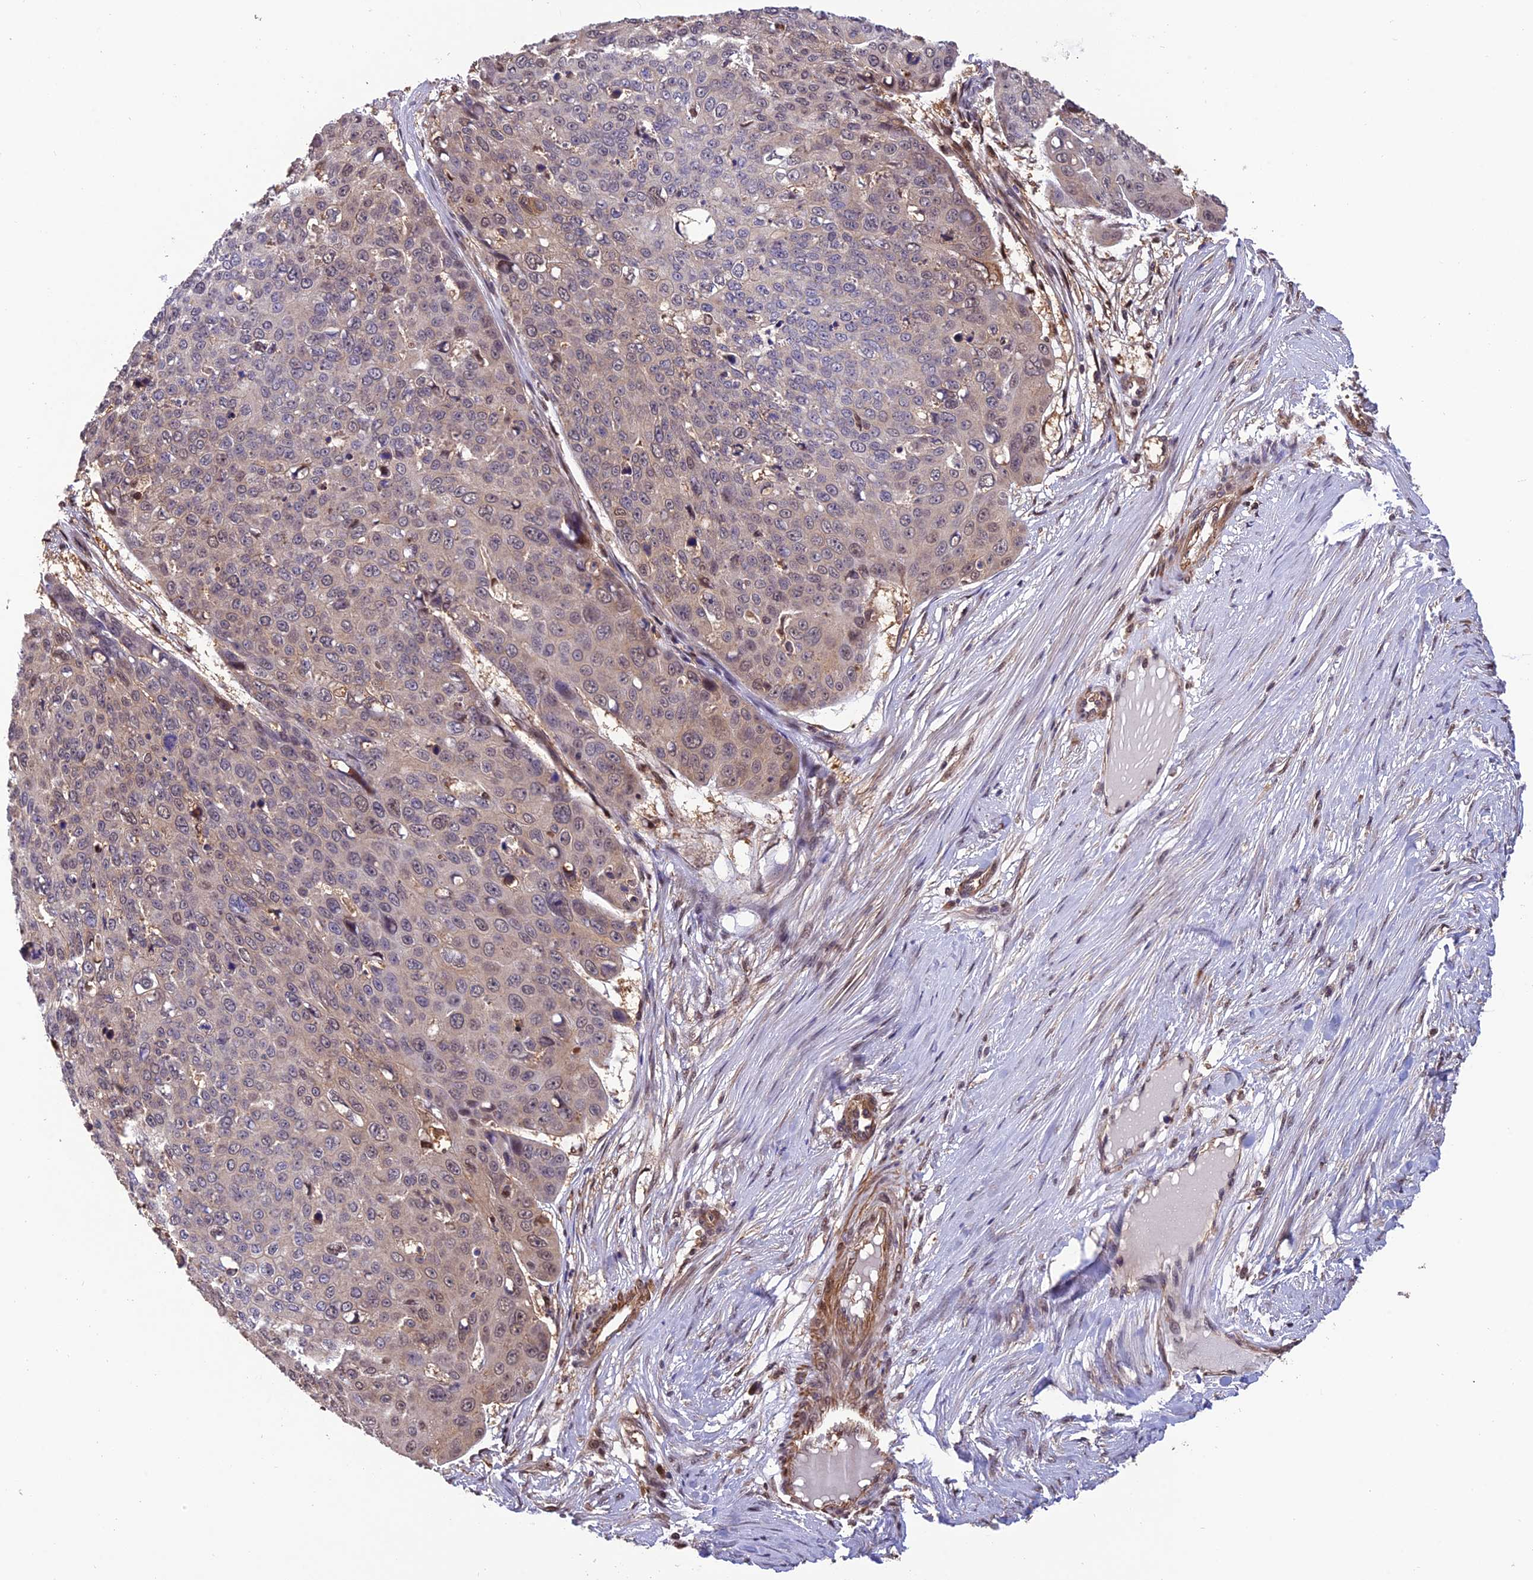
{"staining": {"intensity": "weak", "quantity": "<25%", "location": "nuclear"}, "tissue": "skin cancer", "cell_type": "Tumor cells", "image_type": "cancer", "snomed": [{"axis": "morphology", "description": "Squamous cell carcinoma, NOS"}, {"axis": "topography", "description": "Skin"}], "caption": "This is an IHC histopathology image of skin cancer (squamous cell carcinoma). There is no expression in tumor cells.", "gene": "PSMB3", "patient": {"sex": "male", "age": 71}}